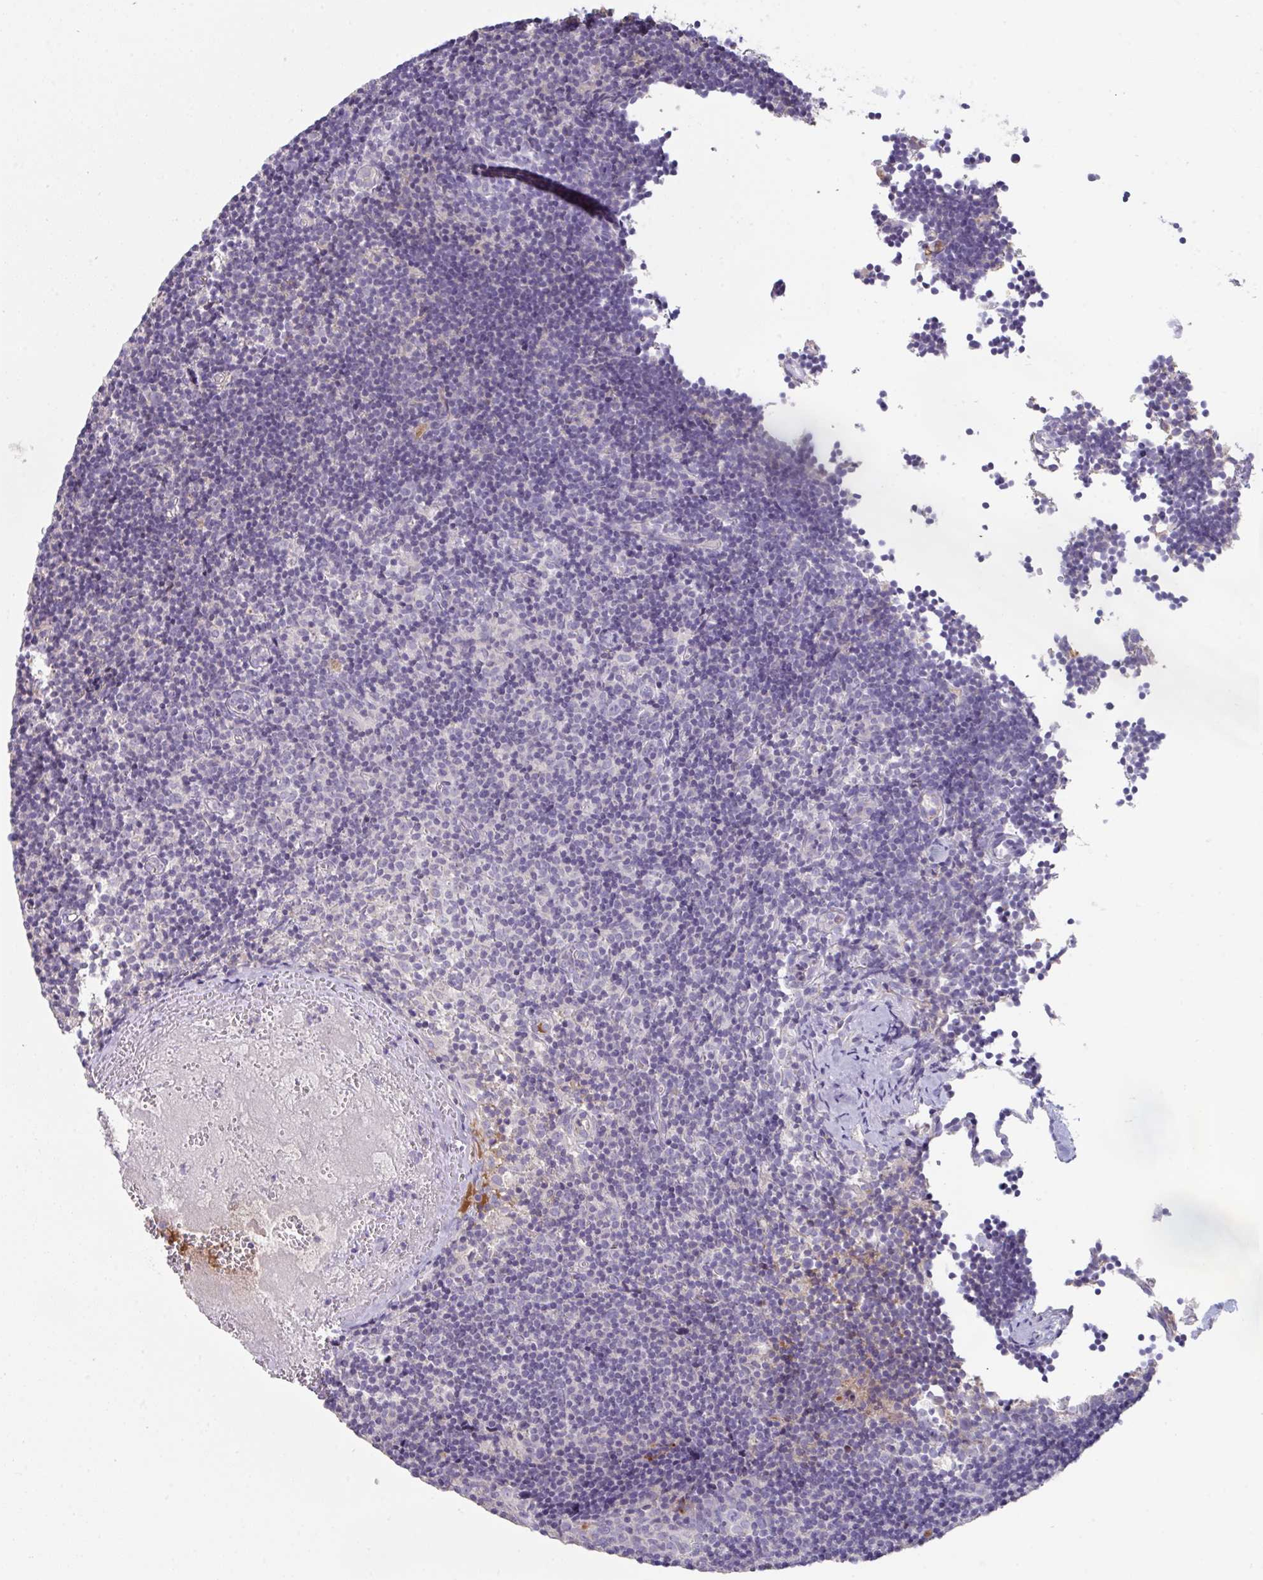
{"staining": {"intensity": "negative", "quantity": "none", "location": "none"}, "tissue": "lymph node", "cell_type": "Germinal center cells", "image_type": "normal", "snomed": [{"axis": "morphology", "description": "Normal tissue, NOS"}, {"axis": "topography", "description": "Lymph node"}], "caption": "Germinal center cells show no significant expression in unremarkable lymph node. (IHC, brightfield microscopy, high magnification).", "gene": "HGFAC", "patient": {"sex": "female", "age": 45}}